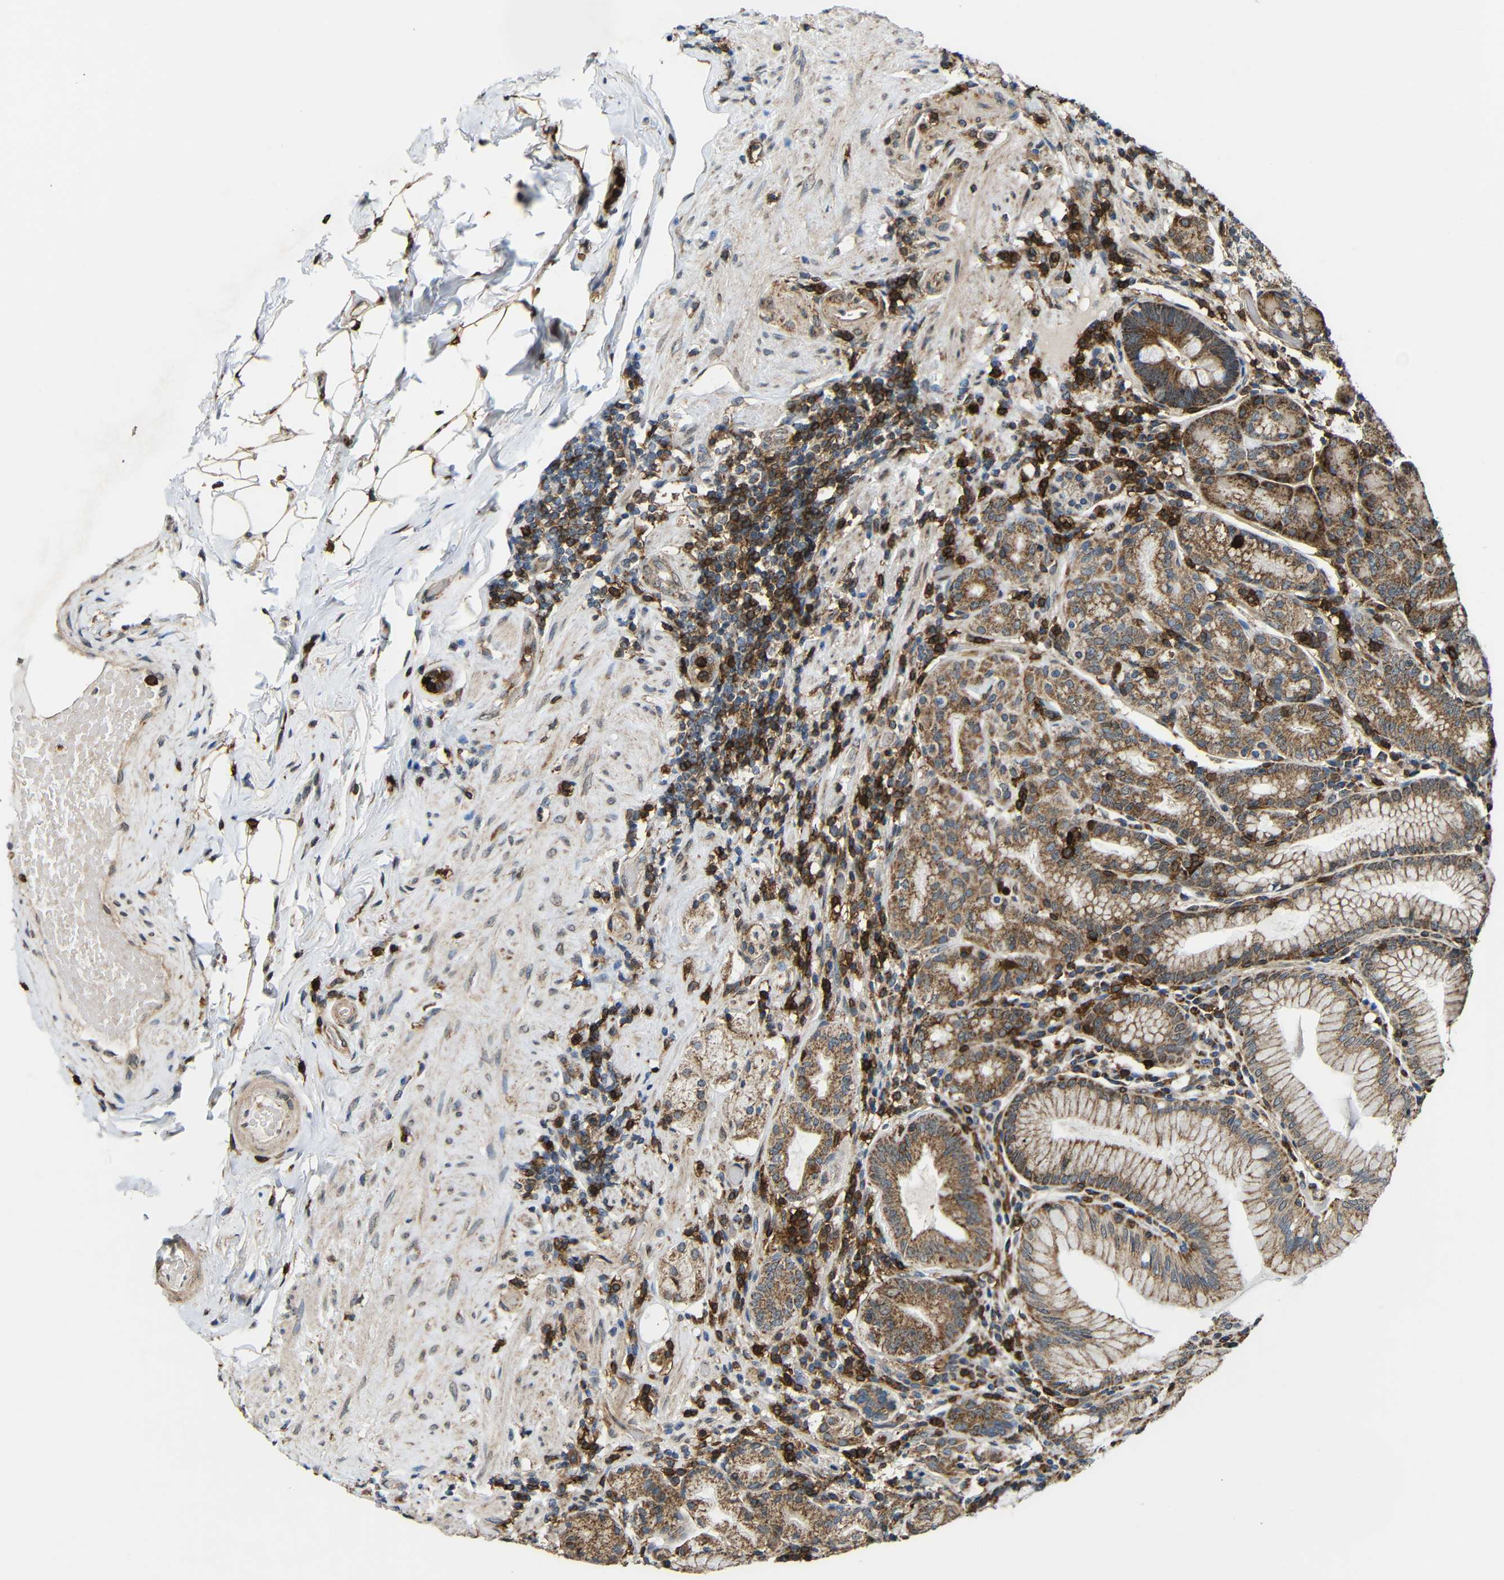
{"staining": {"intensity": "strong", "quantity": ">75%", "location": "cytoplasmic/membranous"}, "tissue": "stomach", "cell_type": "Glandular cells", "image_type": "normal", "snomed": [{"axis": "morphology", "description": "Normal tissue, NOS"}, {"axis": "topography", "description": "Stomach, lower"}], "caption": "This micrograph exhibits immunohistochemistry staining of benign stomach, with high strong cytoplasmic/membranous positivity in approximately >75% of glandular cells.", "gene": "C1GALT1", "patient": {"sex": "female", "age": 76}}